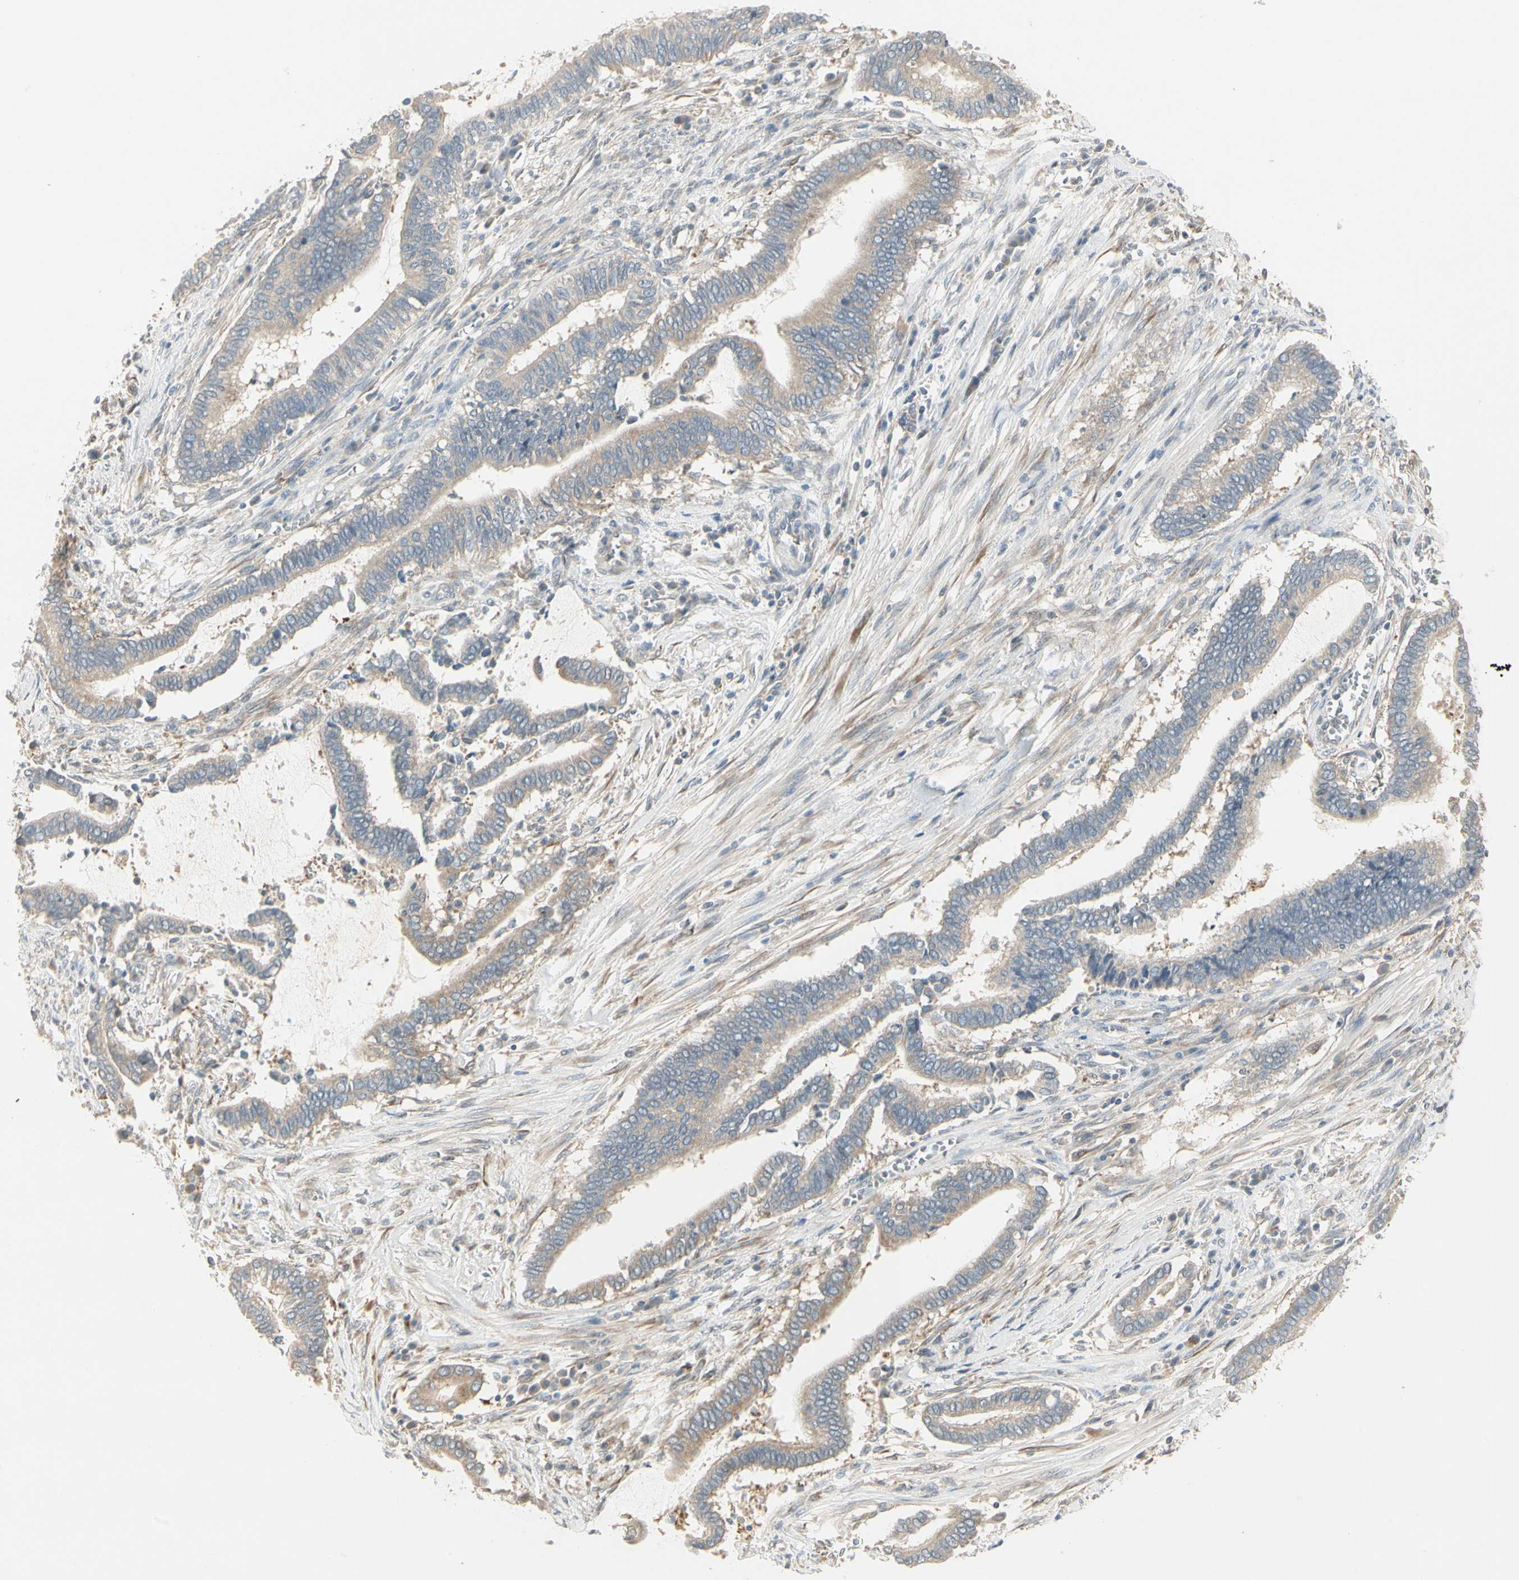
{"staining": {"intensity": "weak", "quantity": ">75%", "location": "cytoplasmic/membranous"}, "tissue": "cervical cancer", "cell_type": "Tumor cells", "image_type": "cancer", "snomed": [{"axis": "morphology", "description": "Adenocarcinoma, NOS"}, {"axis": "topography", "description": "Cervix"}], "caption": "Immunohistochemistry staining of cervical adenocarcinoma, which exhibits low levels of weak cytoplasmic/membranous positivity in about >75% of tumor cells indicating weak cytoplasmic/membranous protein staining. The staining was performed using DAB (3,3'-diaminobenzidine) (brown) for protein detection and nuclei were counterstained in hematoxylin (blue).", "gene": "ZFP36", "patient": {"sex": "female", "age": 44}}